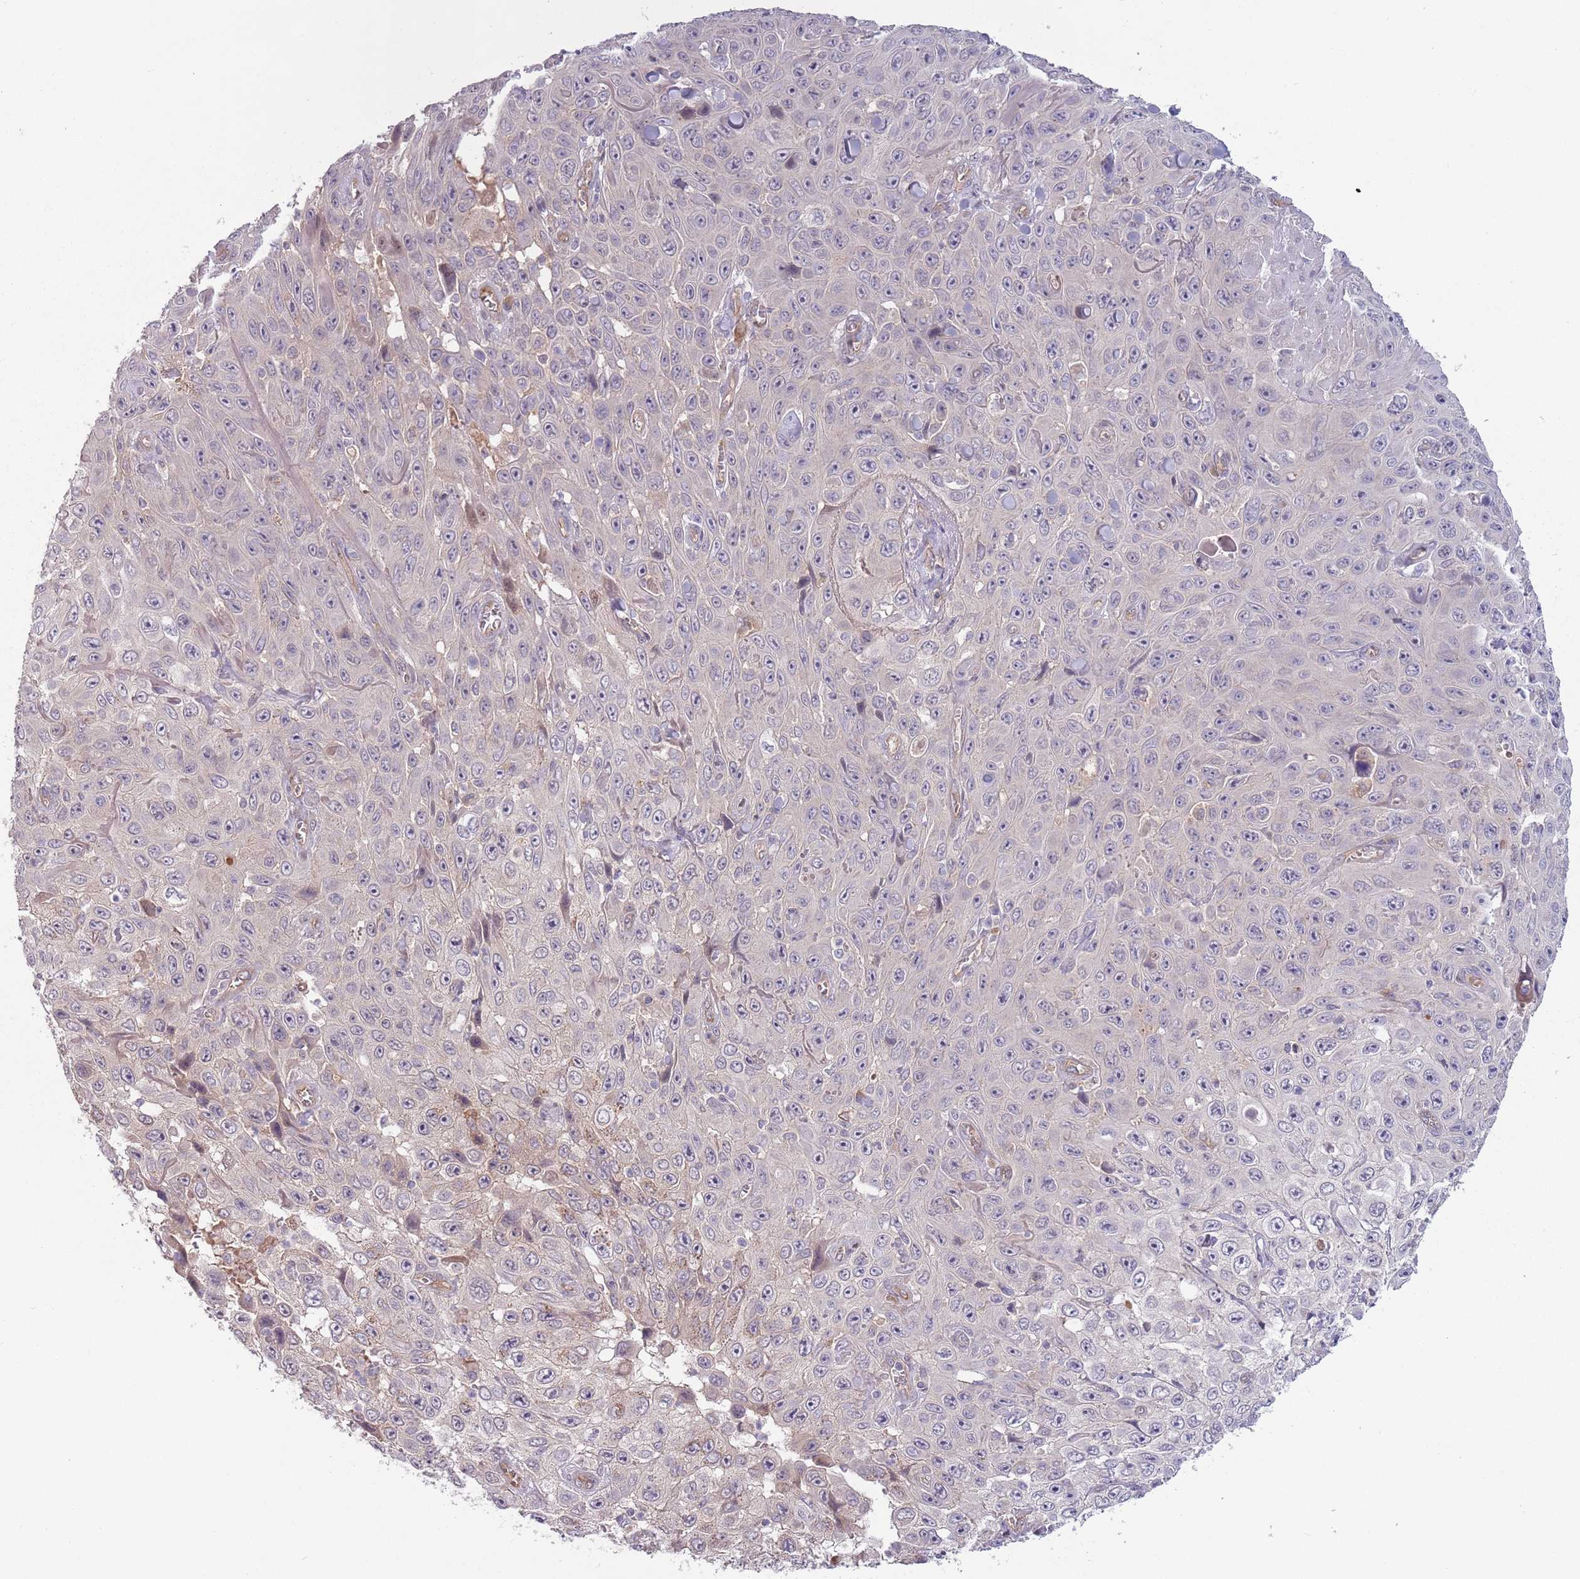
{"staining": {"intensity": "negative", "quantity": "none", "location": "none"}, "tissue": "skin cancer", "cell_type": "Tumor cells", "image_type": "cancer", "snomed": [{"axis": "morphology", "description": "Squamous cell carcinoma, NOS"}, {"axis": "topography", "description": "Skin"}], "caption": "High magnification brightfield microscopy of skin cancer (squamous cell carcinoma) stained with DAB (brown) and counterstained with hematoxylin (blue): tumor cells show no significant expression.", "gene": "SAV1", "patient": {"sex": "male", "age": 82}}